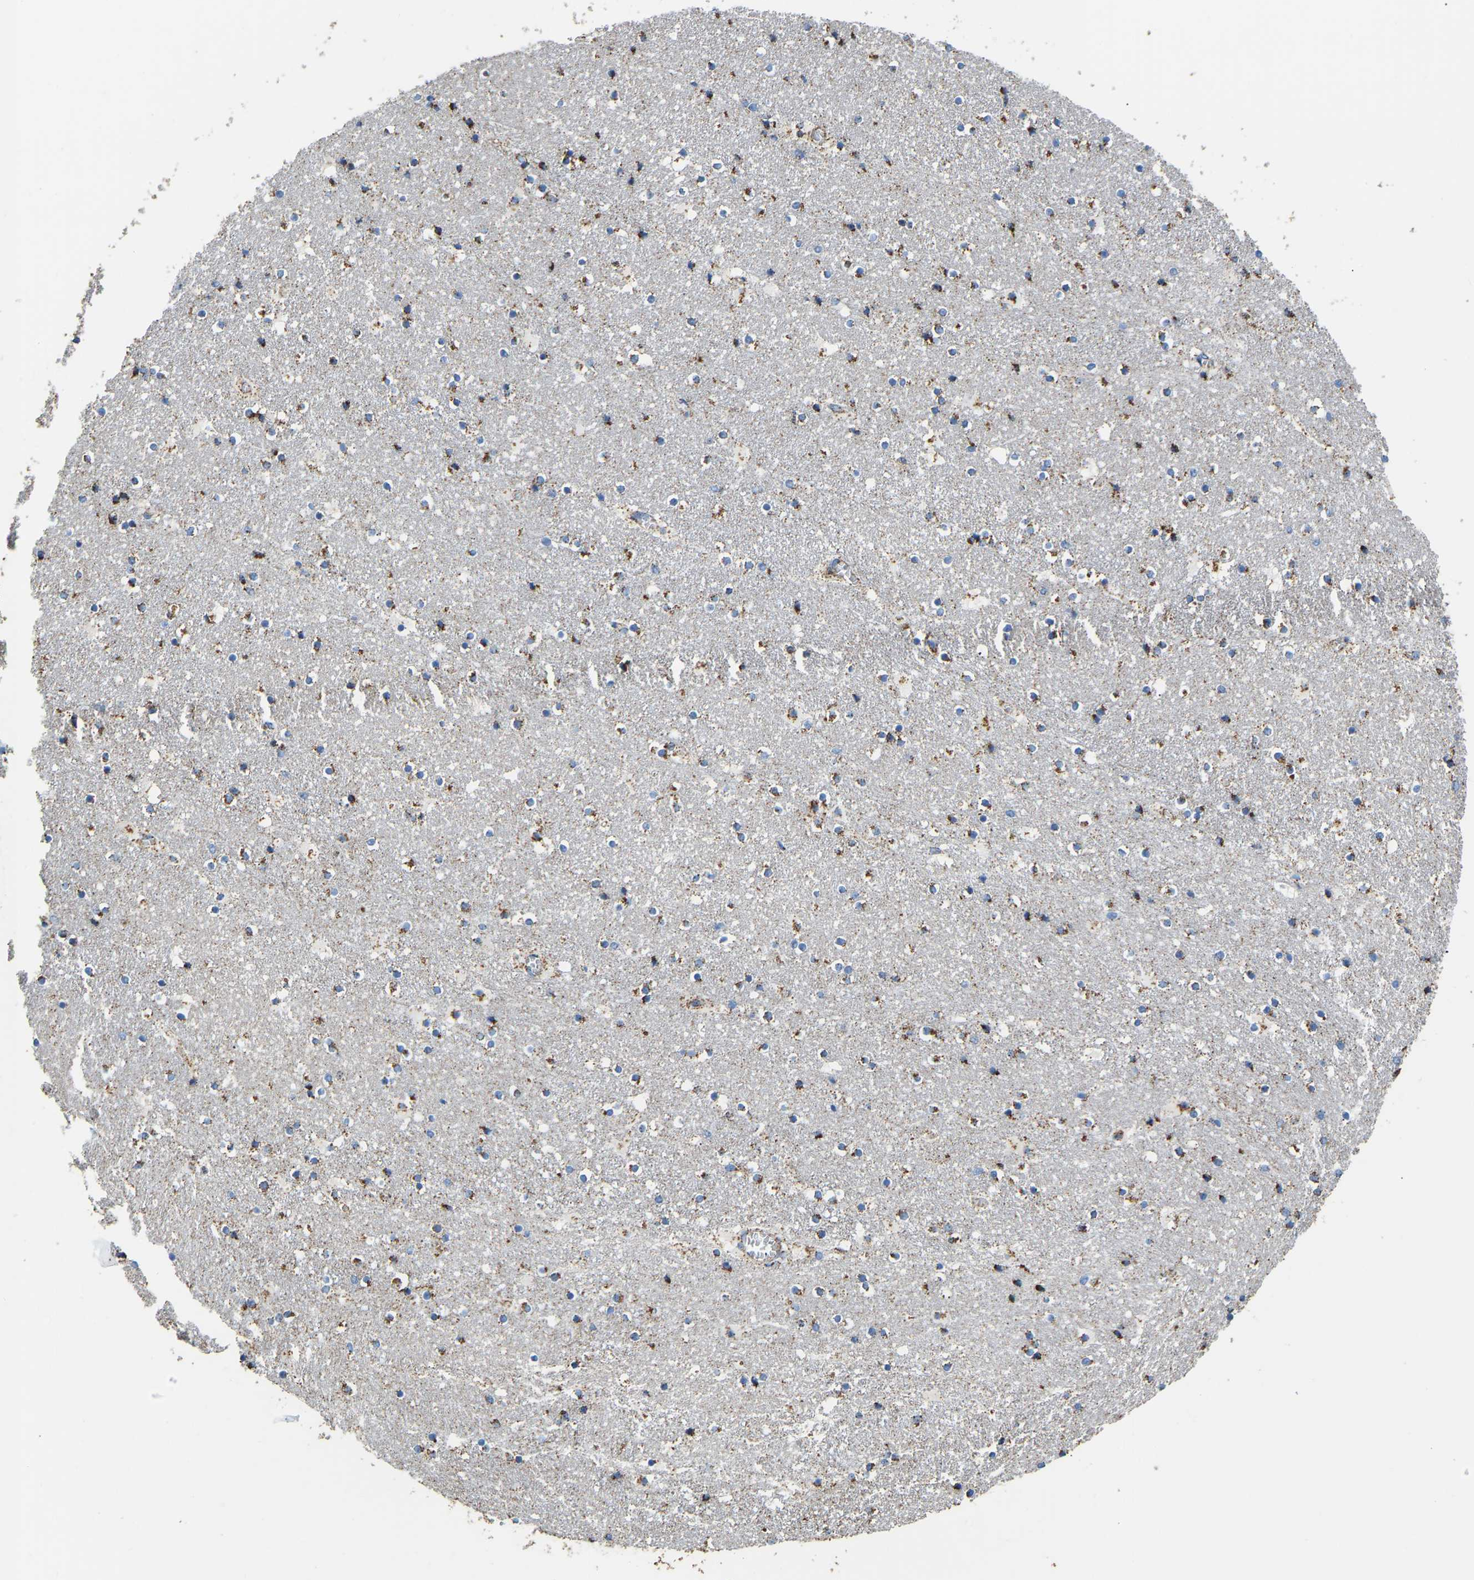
{"staining": {"intensity": "moderate", "quantity": "25%-75%", "location": "cytoplasmic/membranous"}, "tissue": "caudate", "cell_type": "Glial cells", "image_type": "normal", "snomed": [{"axis": "morphology", "description": "Normal tissue, NOS"}, {"axis": "topography", "description": "Lateral ventricle wall"}], "caption": "Protein staining of normal caudate shows moderate cytoplasmic/membranous positivity in about 25%-75% of glial cells.", "gene": "IRX6", "patient": {"sex": "male", "age": 45}}